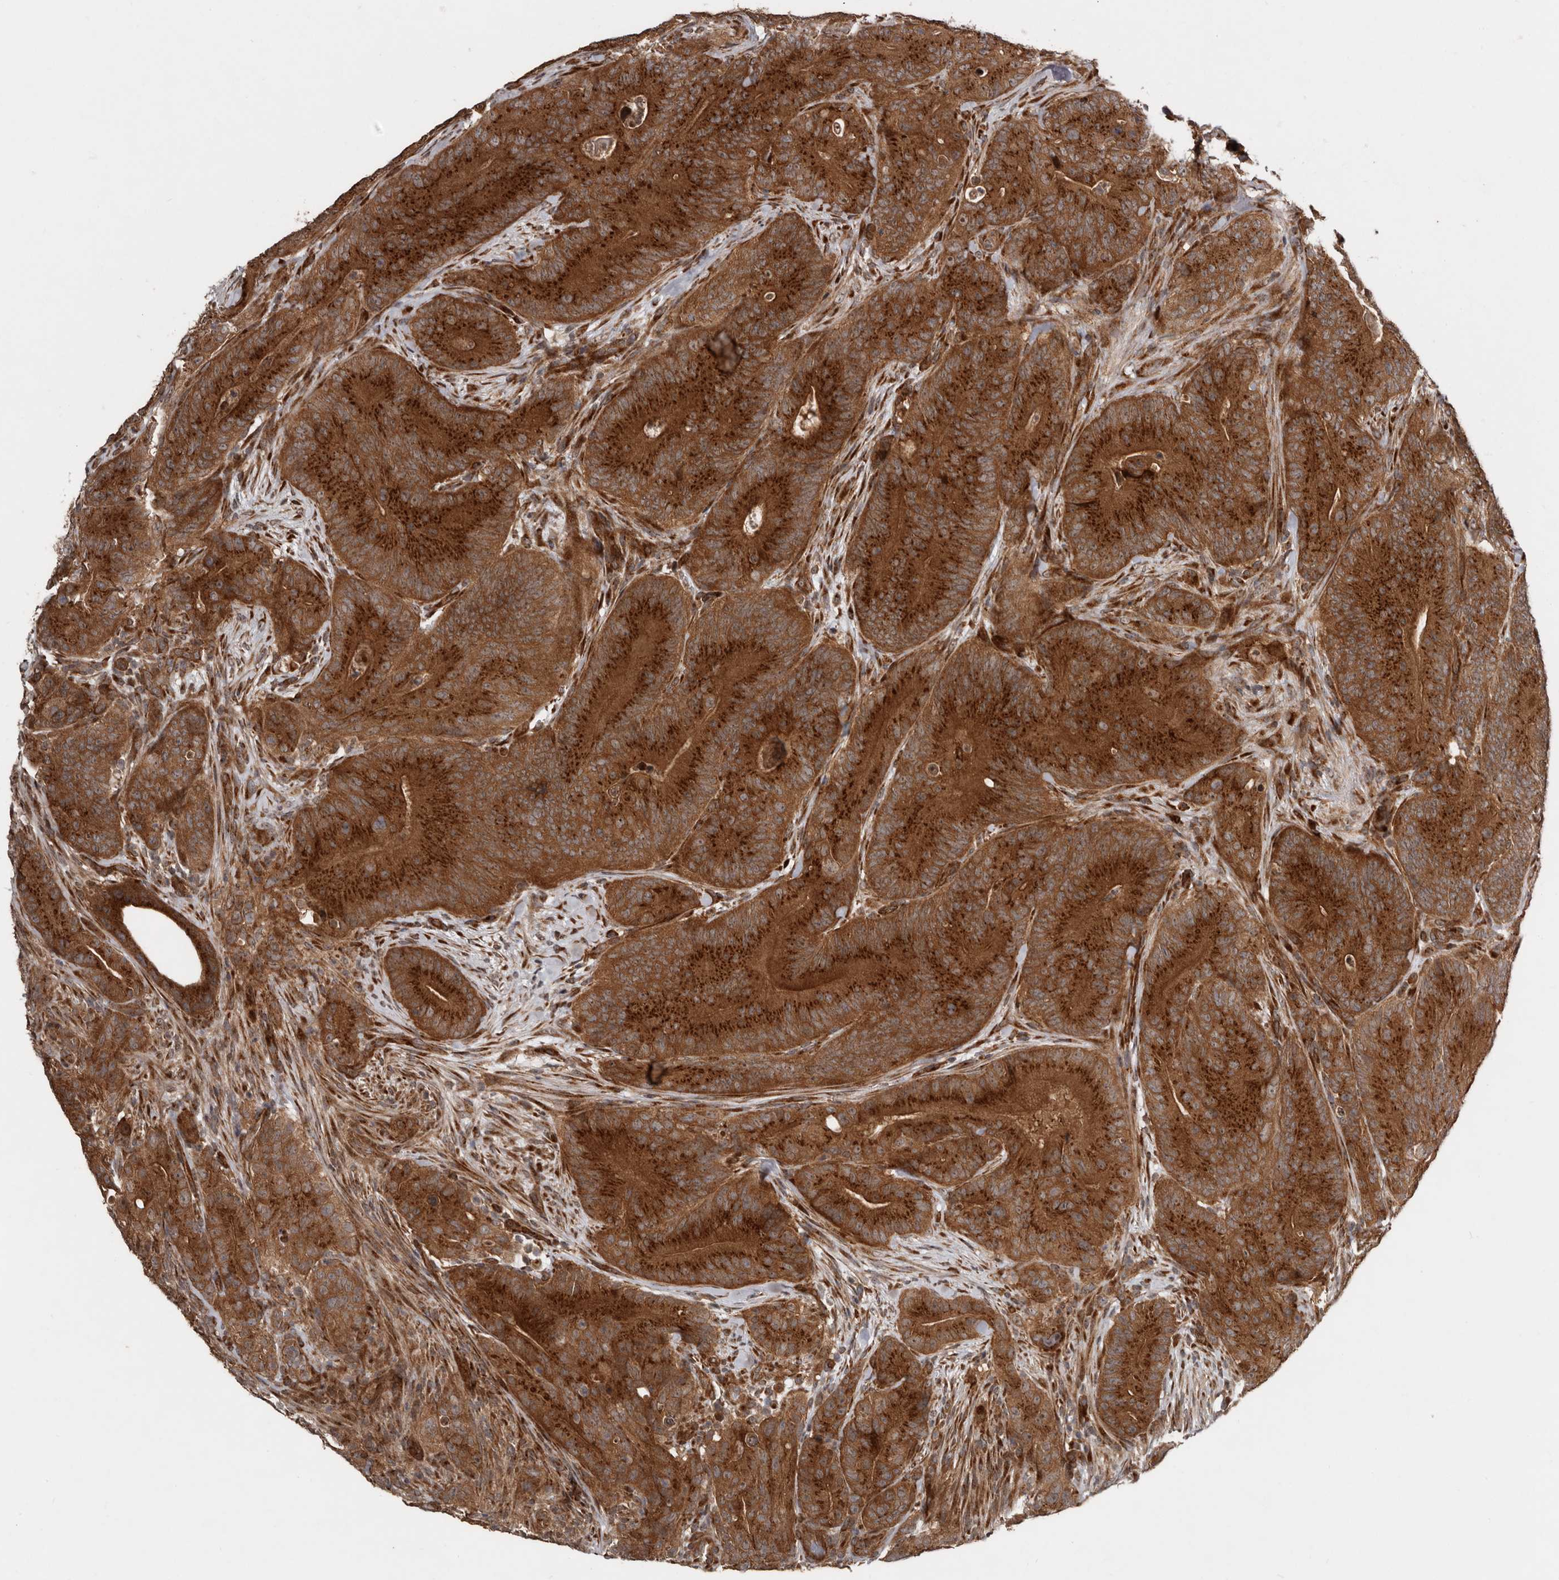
{"staining": {"intensity": "strong", "quantity": ">75%", "location": "cytoplasmic/membranous"}, "tissue": "colorectal cancer", "cell_type": "Tumor cells", "image_type": "cancer", "snomed": [{"axis": "morphology", "description": "Normal tissue, NOS"}, {"axis": "topography", "description": "Colon"}], "caption": "There is high levels of strong cytoplasmic/membranous staining in tumor cells of colorectal cancer, as demonstrated by immunohistochemical staining (brown color).", "gene": "CCDC190", "patient": {"sex": "female", "age": 82}}